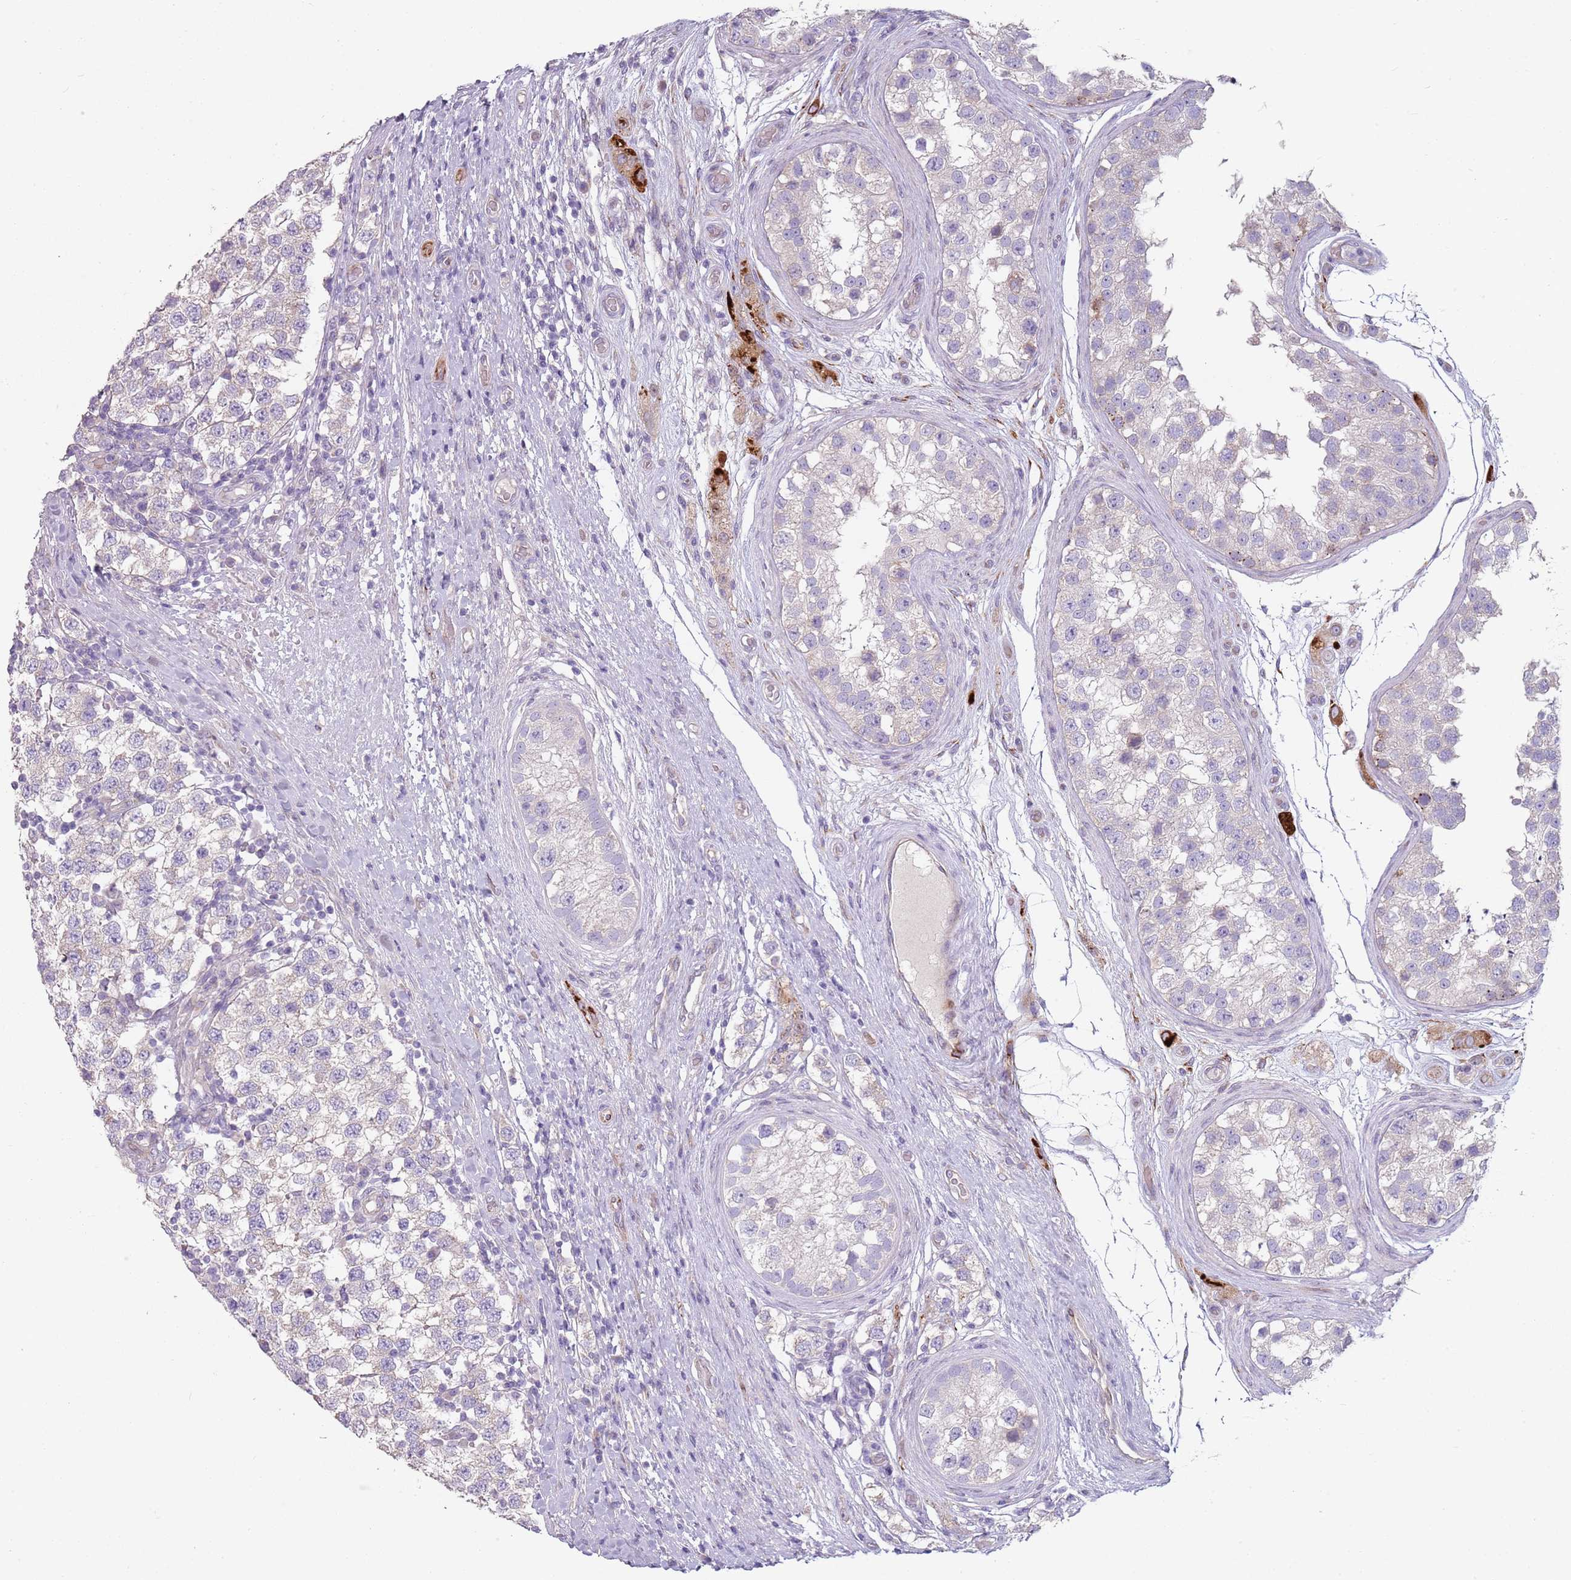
{"staining": {"intensity": "negative", "quantity": "none", "location": "none"}, "tissue": "testis cancer", "cell_type": "Tumor cells", "image_type": "cancer", "snomed": [{"axis": "morphology", "description": "Seminoma, NOS"}, {"axis": "topography", "description": "Testis"}], "caption": "Immunohistochemical staining of seminoma (testis) exhibits no significant positivity in tumor cells. (DAB IHC, high magnification).", "gene": "ZNF583", "patient": {"sex": "male", "age": 34}}